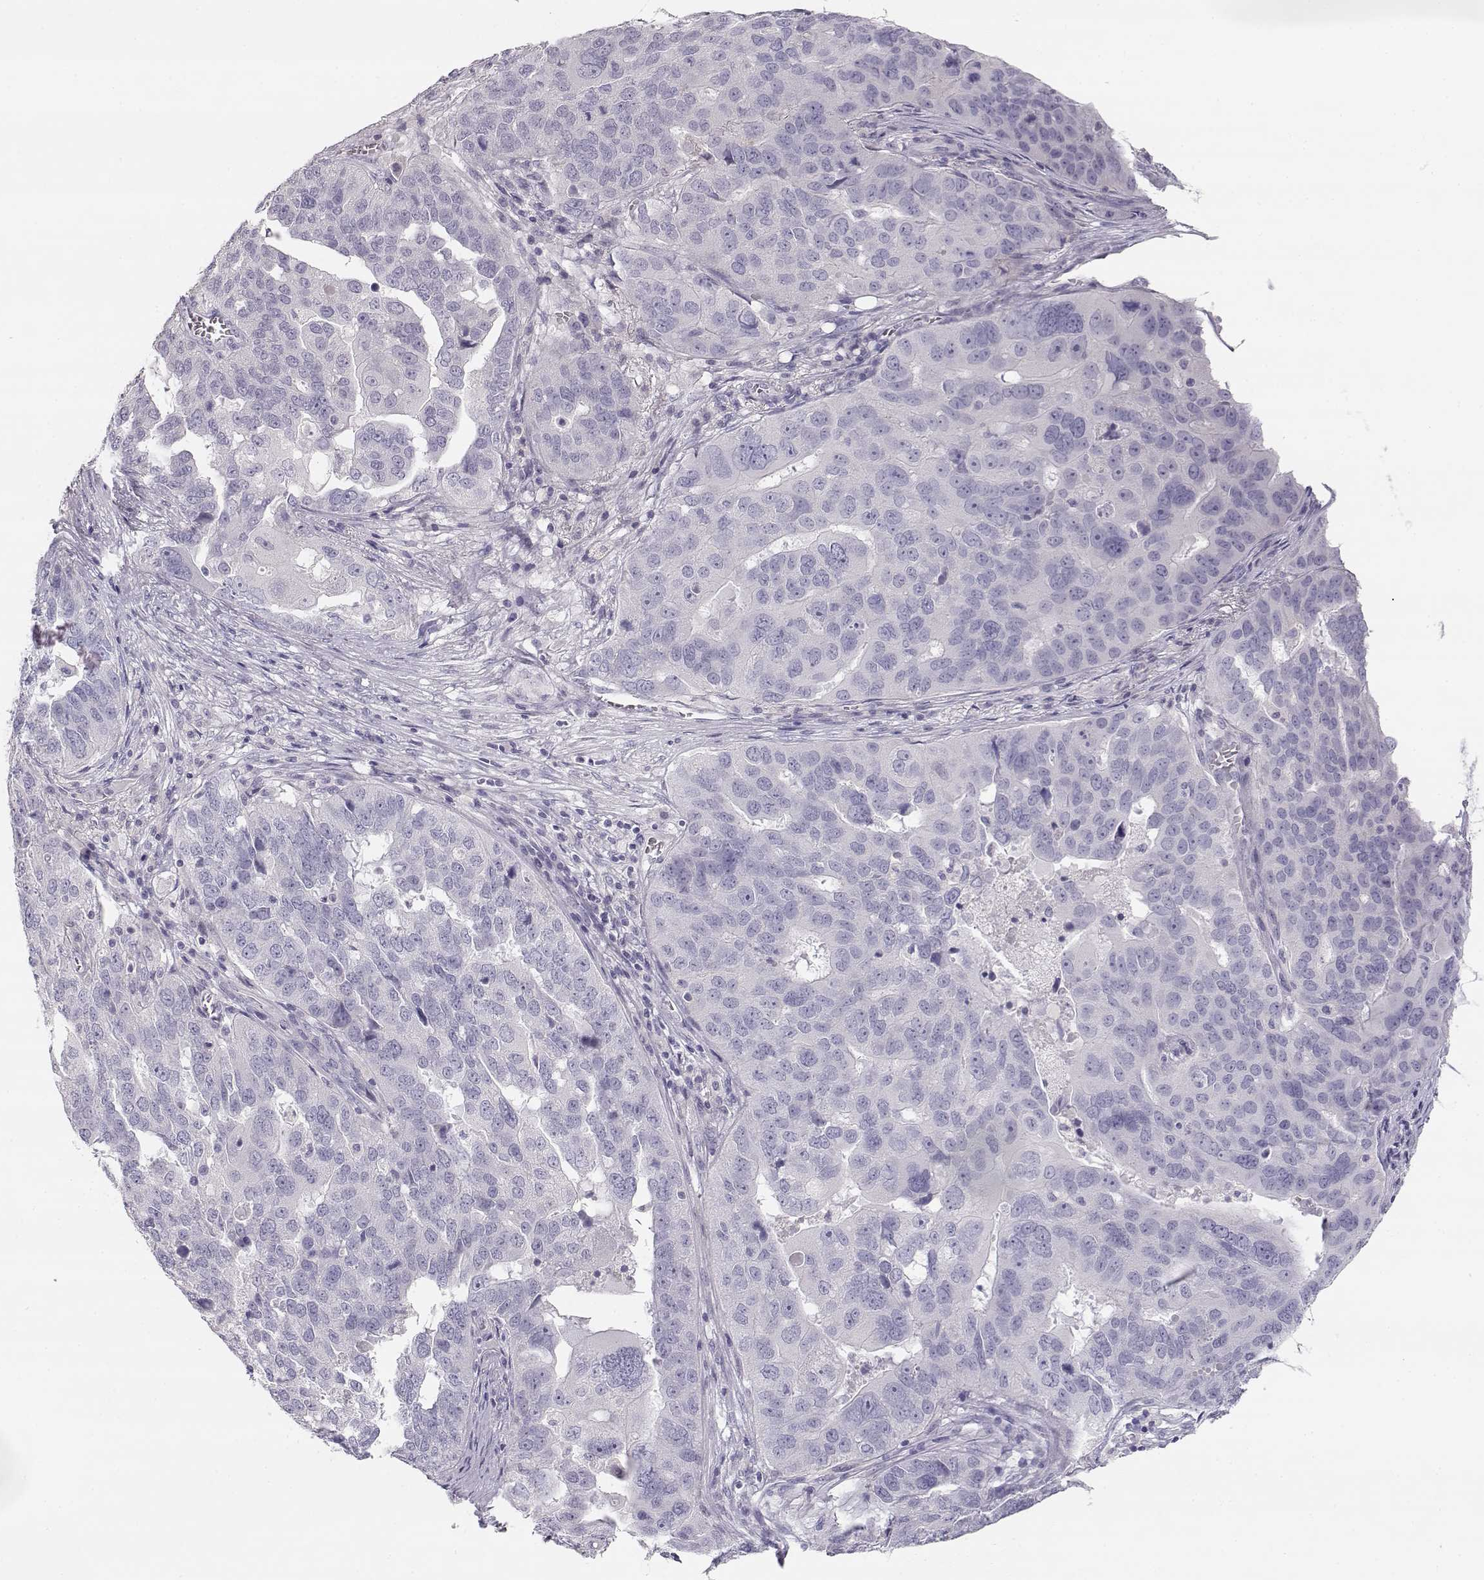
{"staining": {"intensity": "negative", "quantity": "none", "location": "none"}, "tissue": "ovarian cancer", "cell_type": "Tumor cells", "image_type": "cancer", "snomed": [{"axis": "morphology", "description": "Carcinoma, endometroid"}, {"axis": "topography", "description": "Soft tissue"}, {"axis": "topography", "description": "Ovary"}], "caption": "A micrograph of human ovarian endometroid carcinoma is negative for staining in tumor cells.", "gene": "LEPR", "patient": {"sex": "female", "age": 52}}